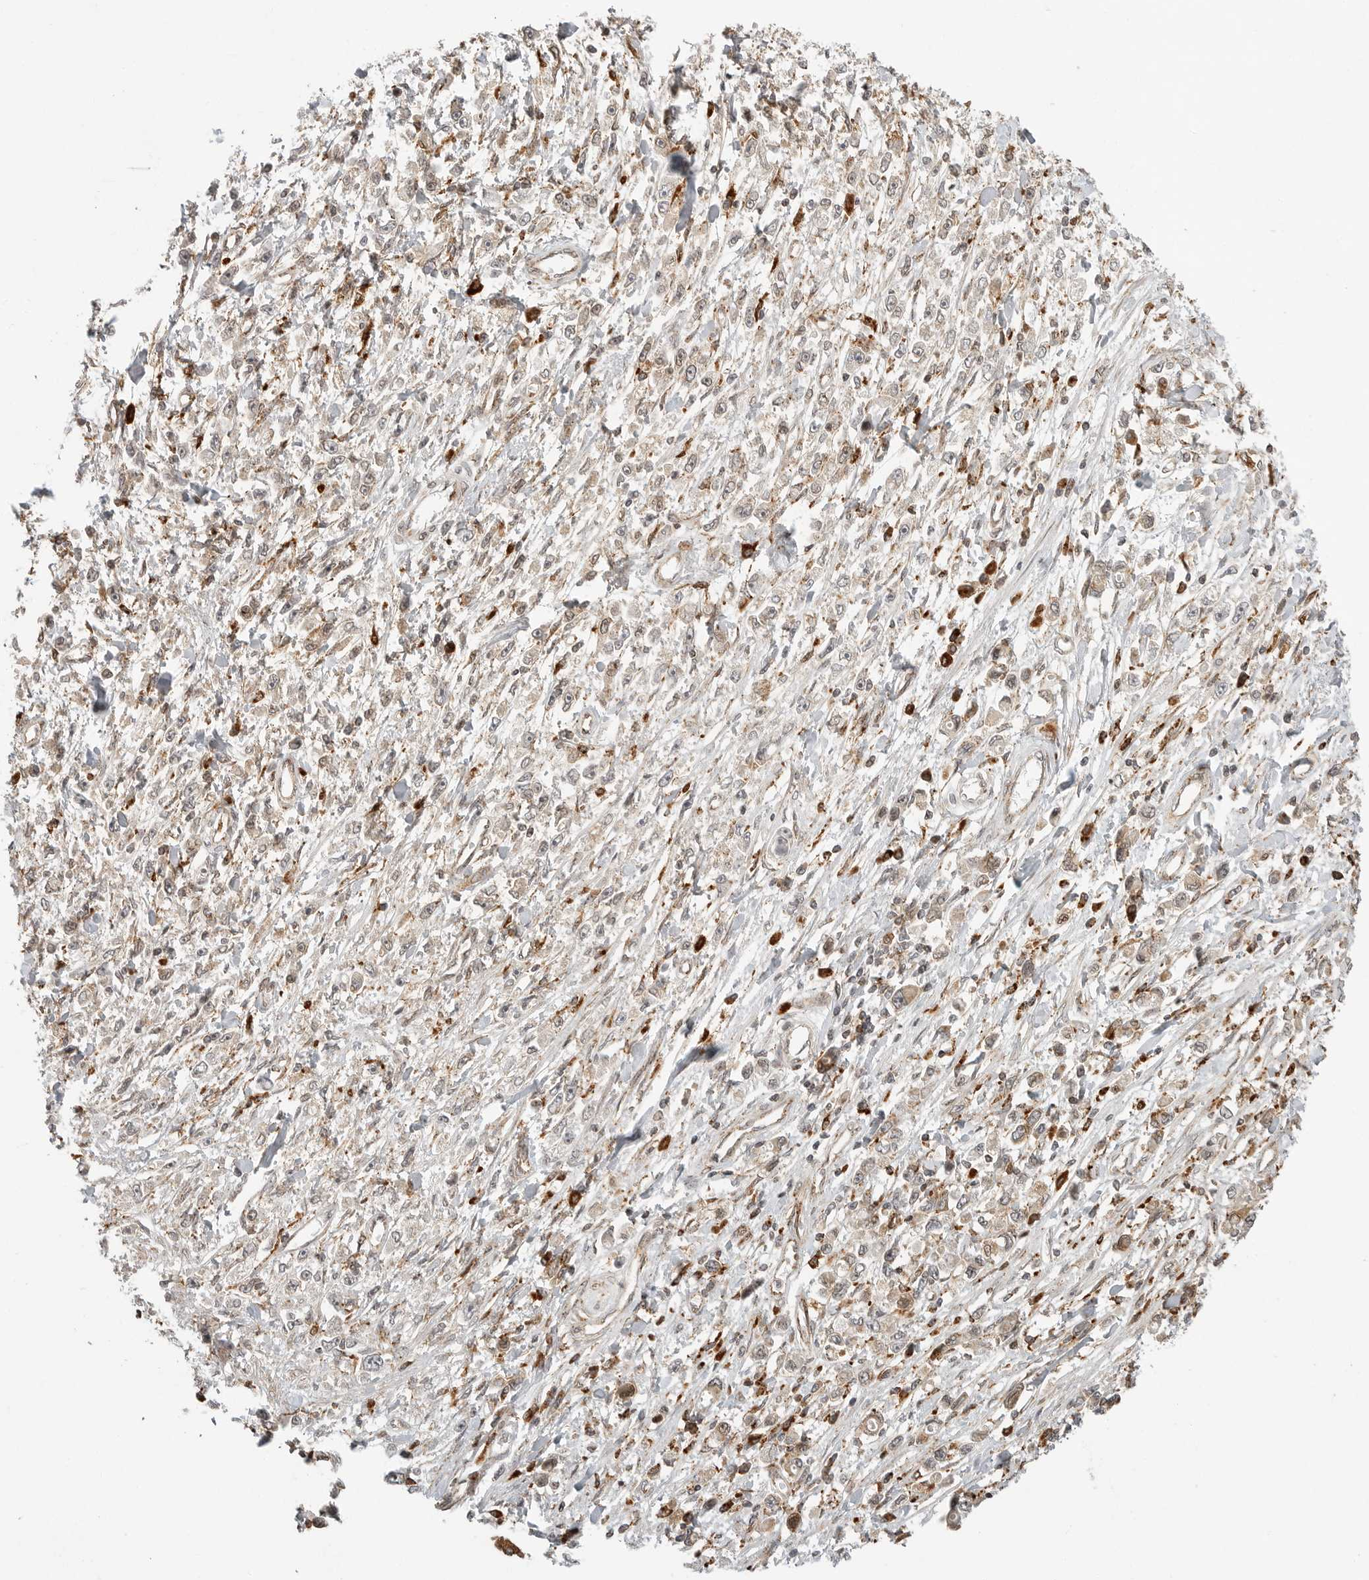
{"staining": {"intensity": "weak", "quantity": ">75%", "location": "cytoplasmic/membranous"}, "tissue": "stomach cancer", "cell_type": "Tumor cells", "image_type": "cancer", "snomed": [{"axis": "morphology", "description": "Adenocarcinoma, NOS"}, {"axis": "topography", "description": "Stomach"}], "caption": "Immunohistochemistry (DAB (3,3'-diaminobenzidine)) staining of stomach cancer (adenocarcinoma) reveals weak cytoplasmic/membranous protein expression in about >75% of tumor cells. (DAB = brown stain, brightfield microscopy at high magnification).", "gene": "IDUA", "patient": {"sex": "female", "age": 59}}